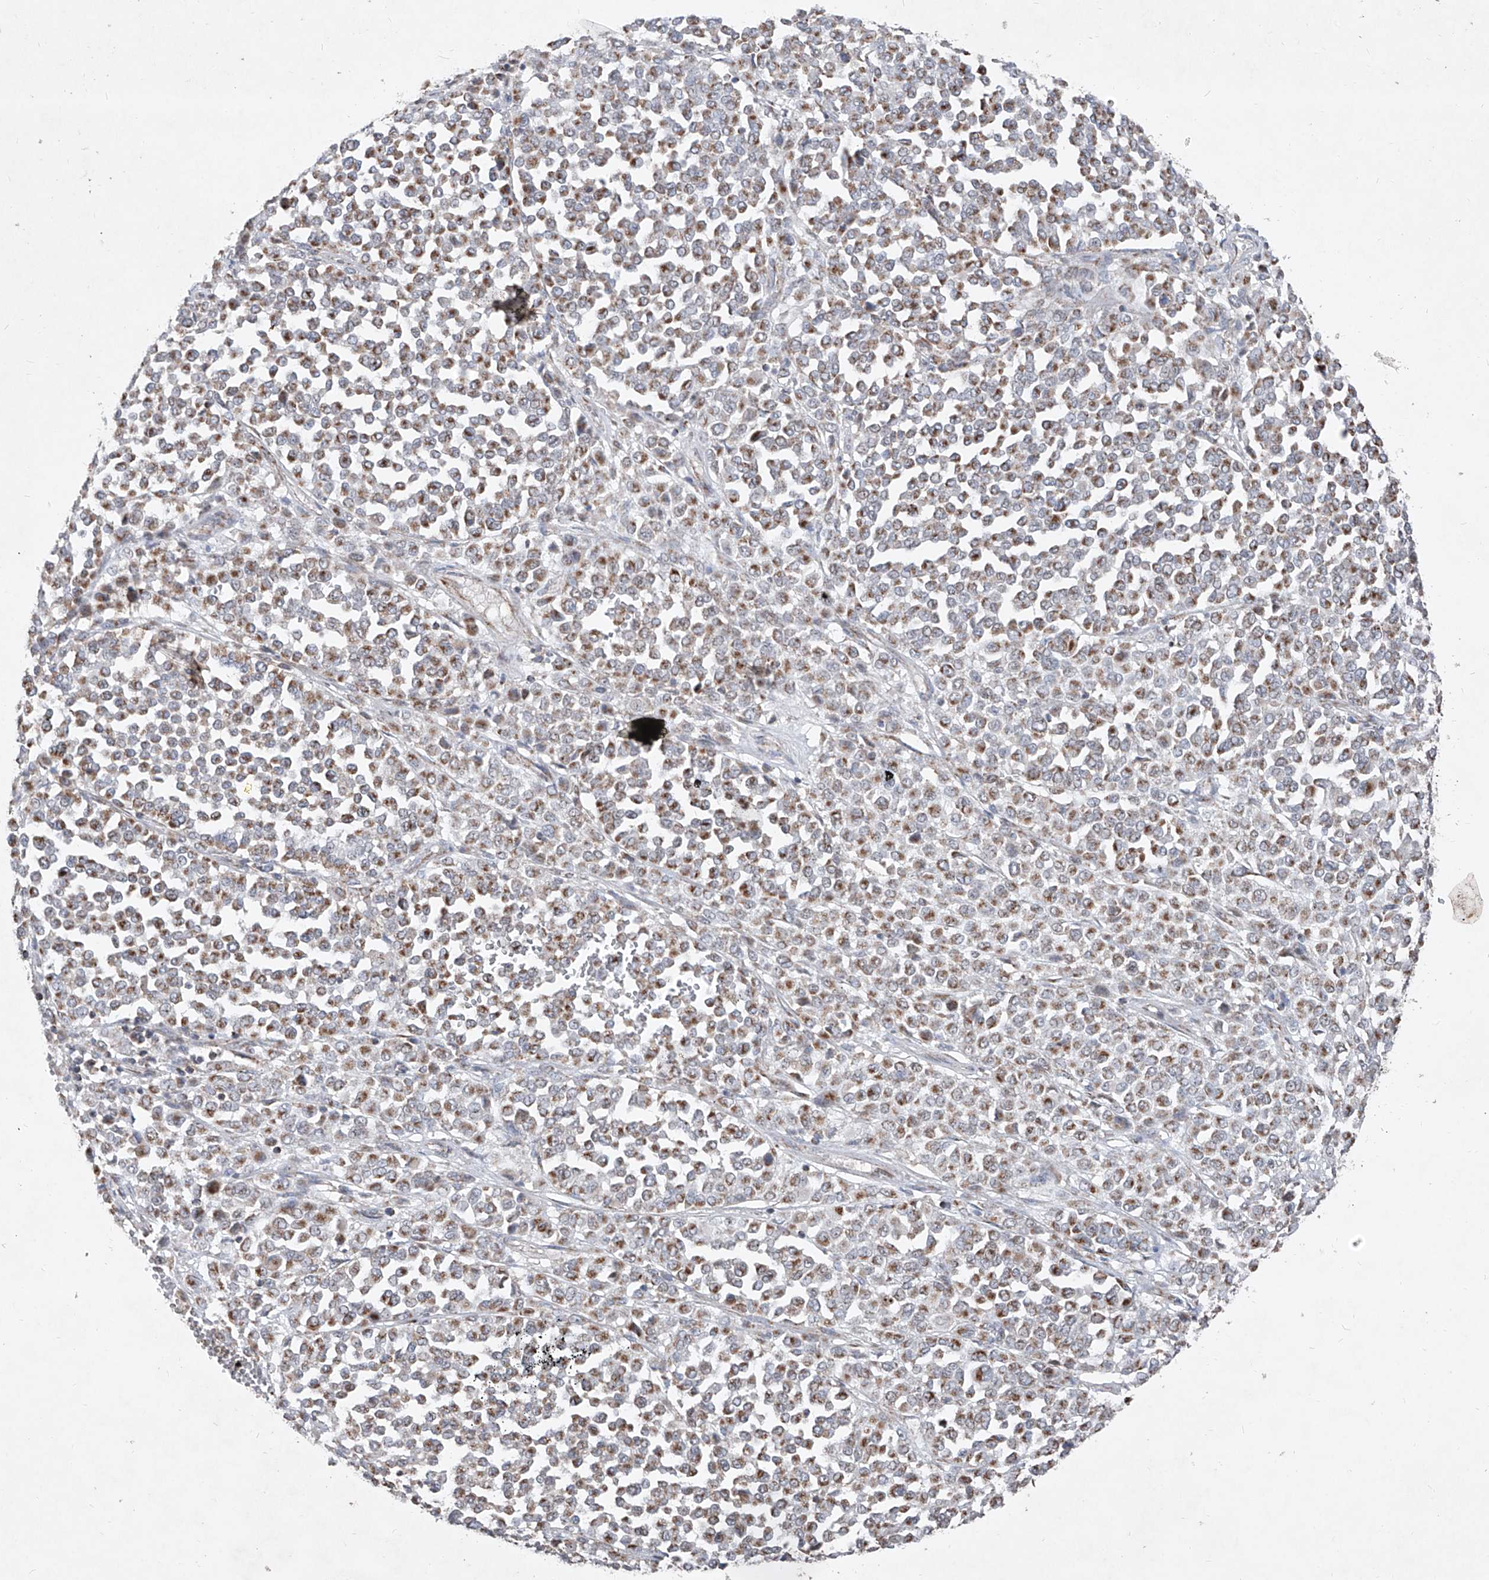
{"staining": {"intensity": "moderate", "quantity": ">75%", "location": "cytoplasmic/membranous"}, "tissue": "melanoma", "cell_type": "Tumor cells", "image_type": "cancer", "snomed": [{"axis": "morphology", "description": "Malignant melanoma, Metastatic site"}, {"axis": "topography", "description": "Pancreas"}], "caption": "A micrograph showing moderate cytoplasmic/membranous staining in approximately >75% of tumor cells in malignant melanoma (metastatic site), as visualized by brown immunohistochemical staining.", "gene": "NDUFB3", "patient": {"sex": "female", "age": 30}}